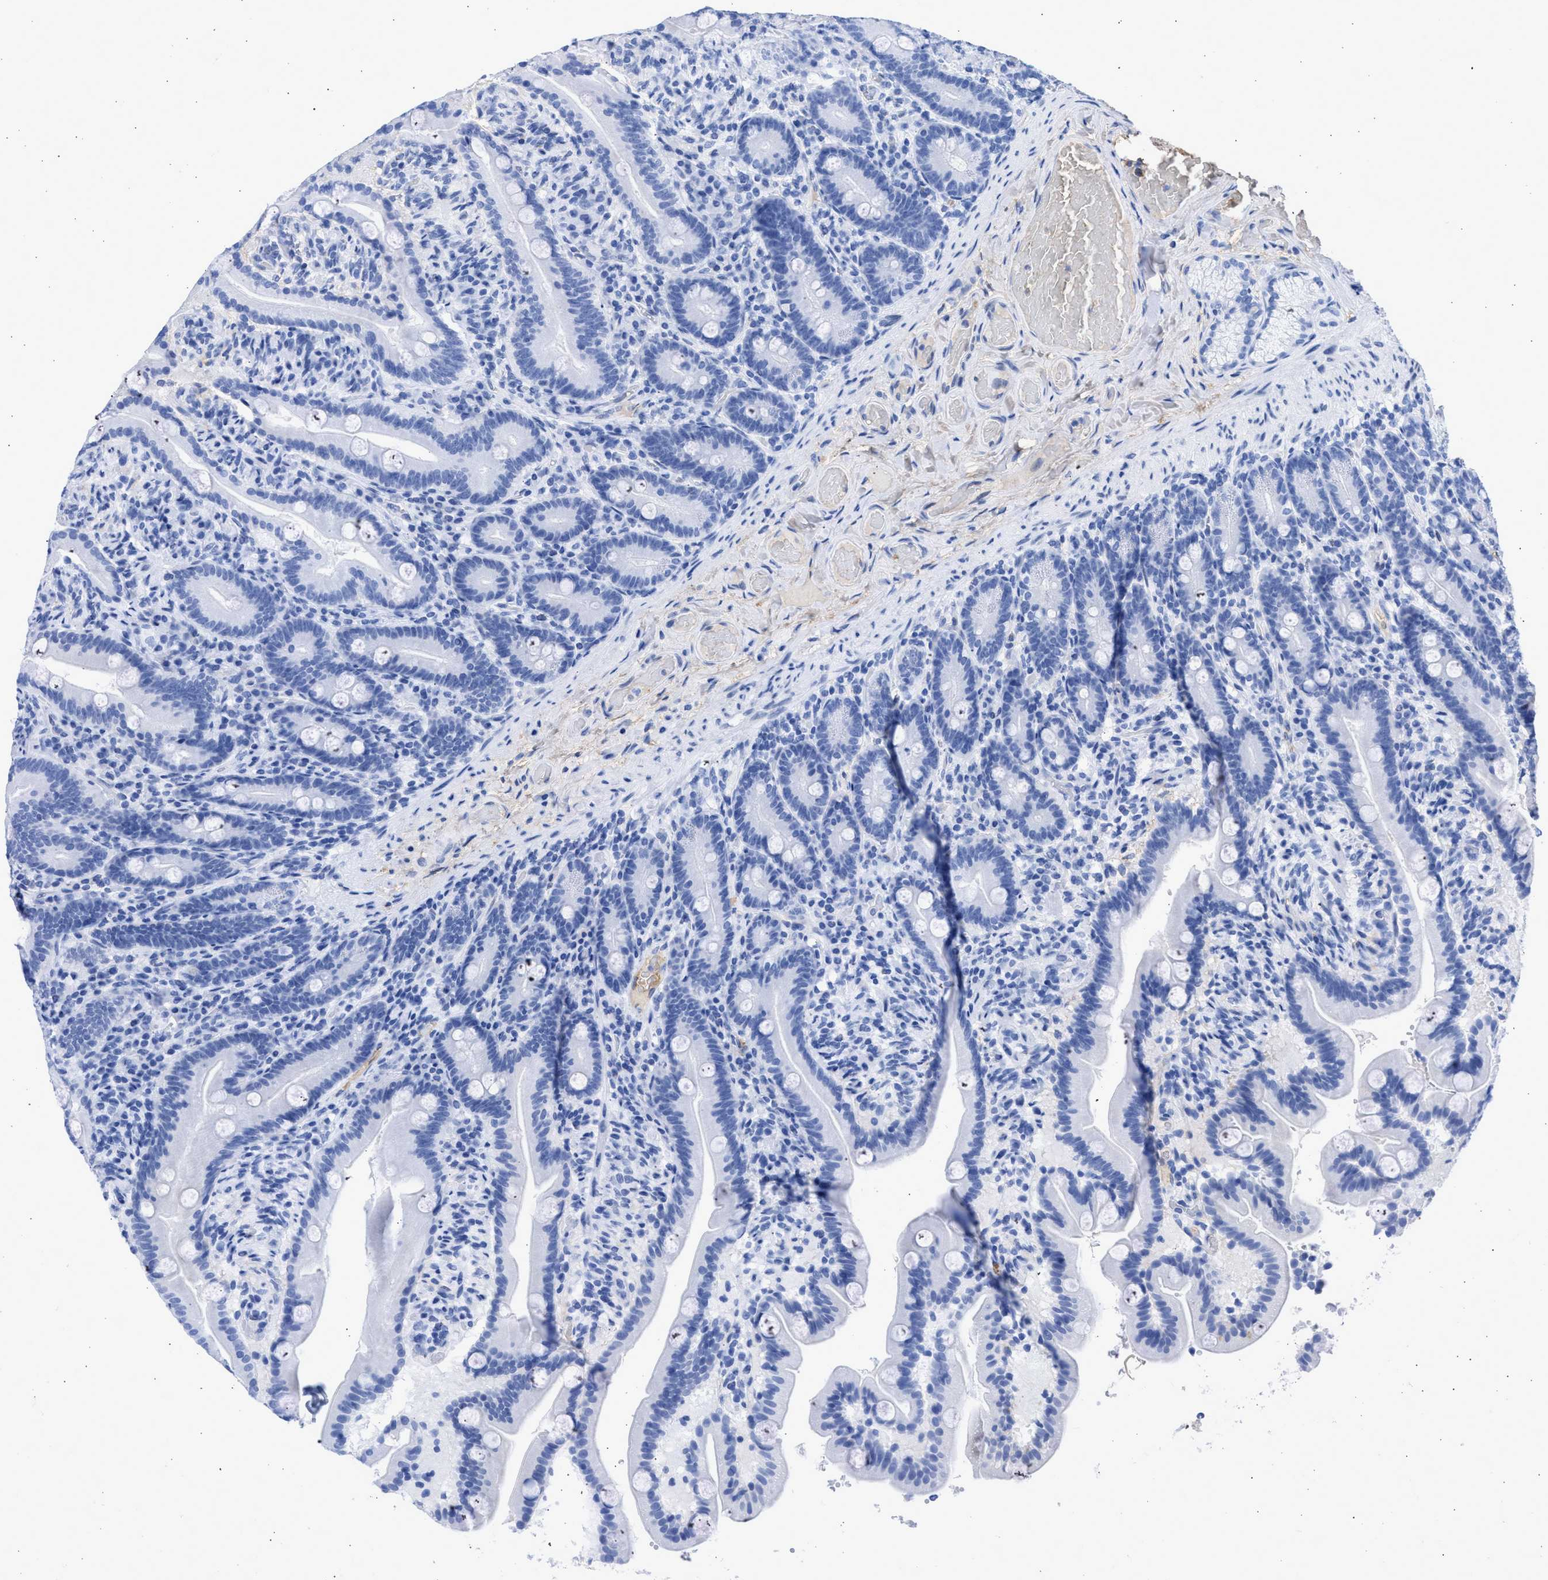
{"staining": {"intensity": "negative", "quantity": "none", "location": "none"}, "tissue": "duodenum", "cell_type": "Glandular cells", "image_type": "normal", "snomed": [{"axis": "morphology", "description": "Normal tissue, NOS"}, {"axis": "topography", "description": "Duodenum"}], "caption": "A micrograph of duodenum stained for a protein demonstrates no brown staining in glandular cells.", "gene": "RSPH1", "patient": {"sex": "male", "age": 54}}